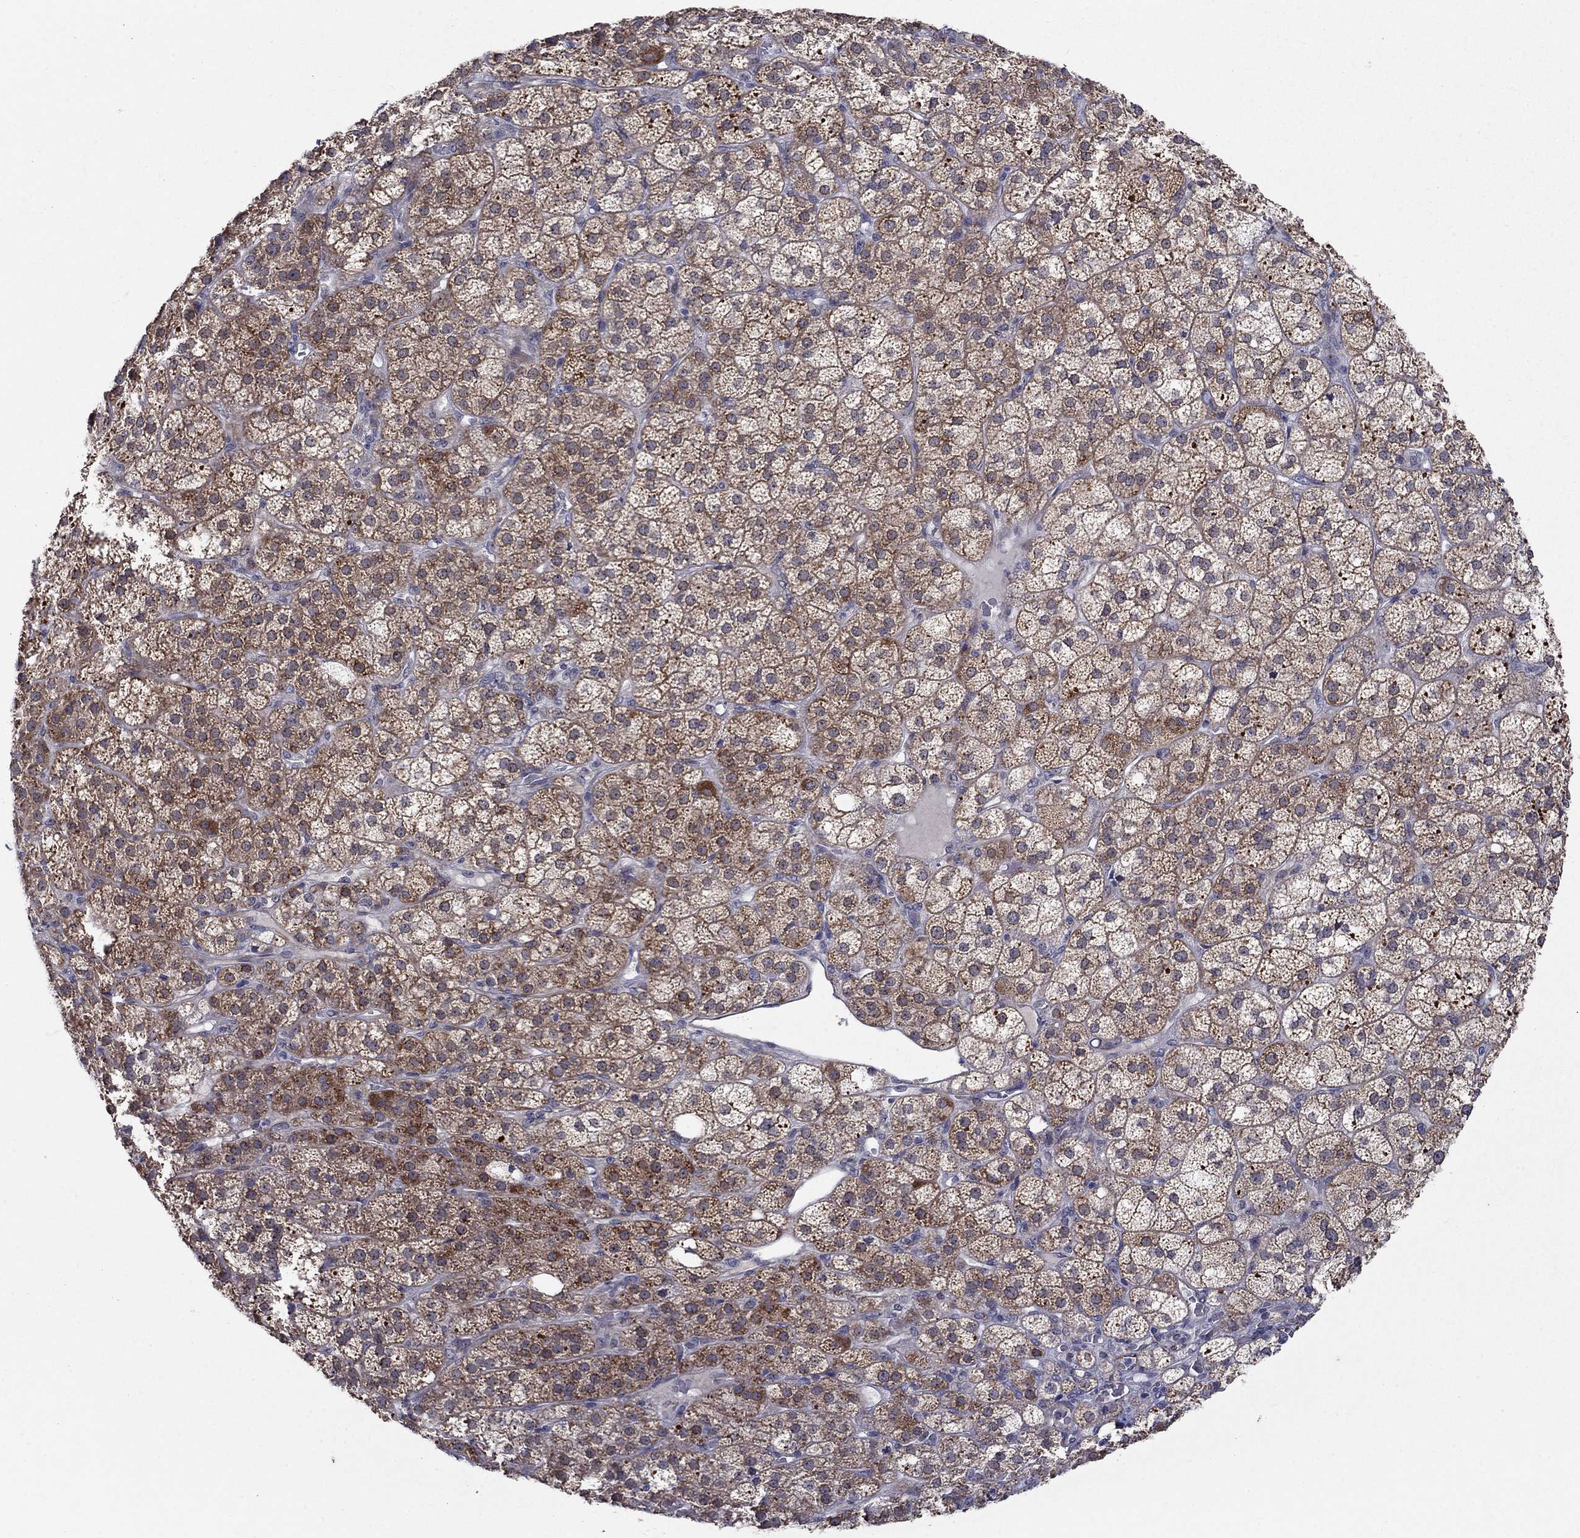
{"staining": {"intensity": "strong", "quantity": "25%-75%", "location": "cytoplasmic/membranous"}, "tissue": "adrenal gland", "cell_type": "Glandular cells", "image_type": "normal", "snomed": [{"axis": "morphology", "description": "Normal tissue, NOS"}, {"axis": "topography", "description": "Adrenal gland"}], "caption": "Normal adrenal gland was stained to show a protein in brown. There is high levels of strong cytoplasmic/membranous positivity in approximately 25%-75% of glandular cells.", "gene": "LACTB2", "patient": {"sex": "female", "age": 60}}